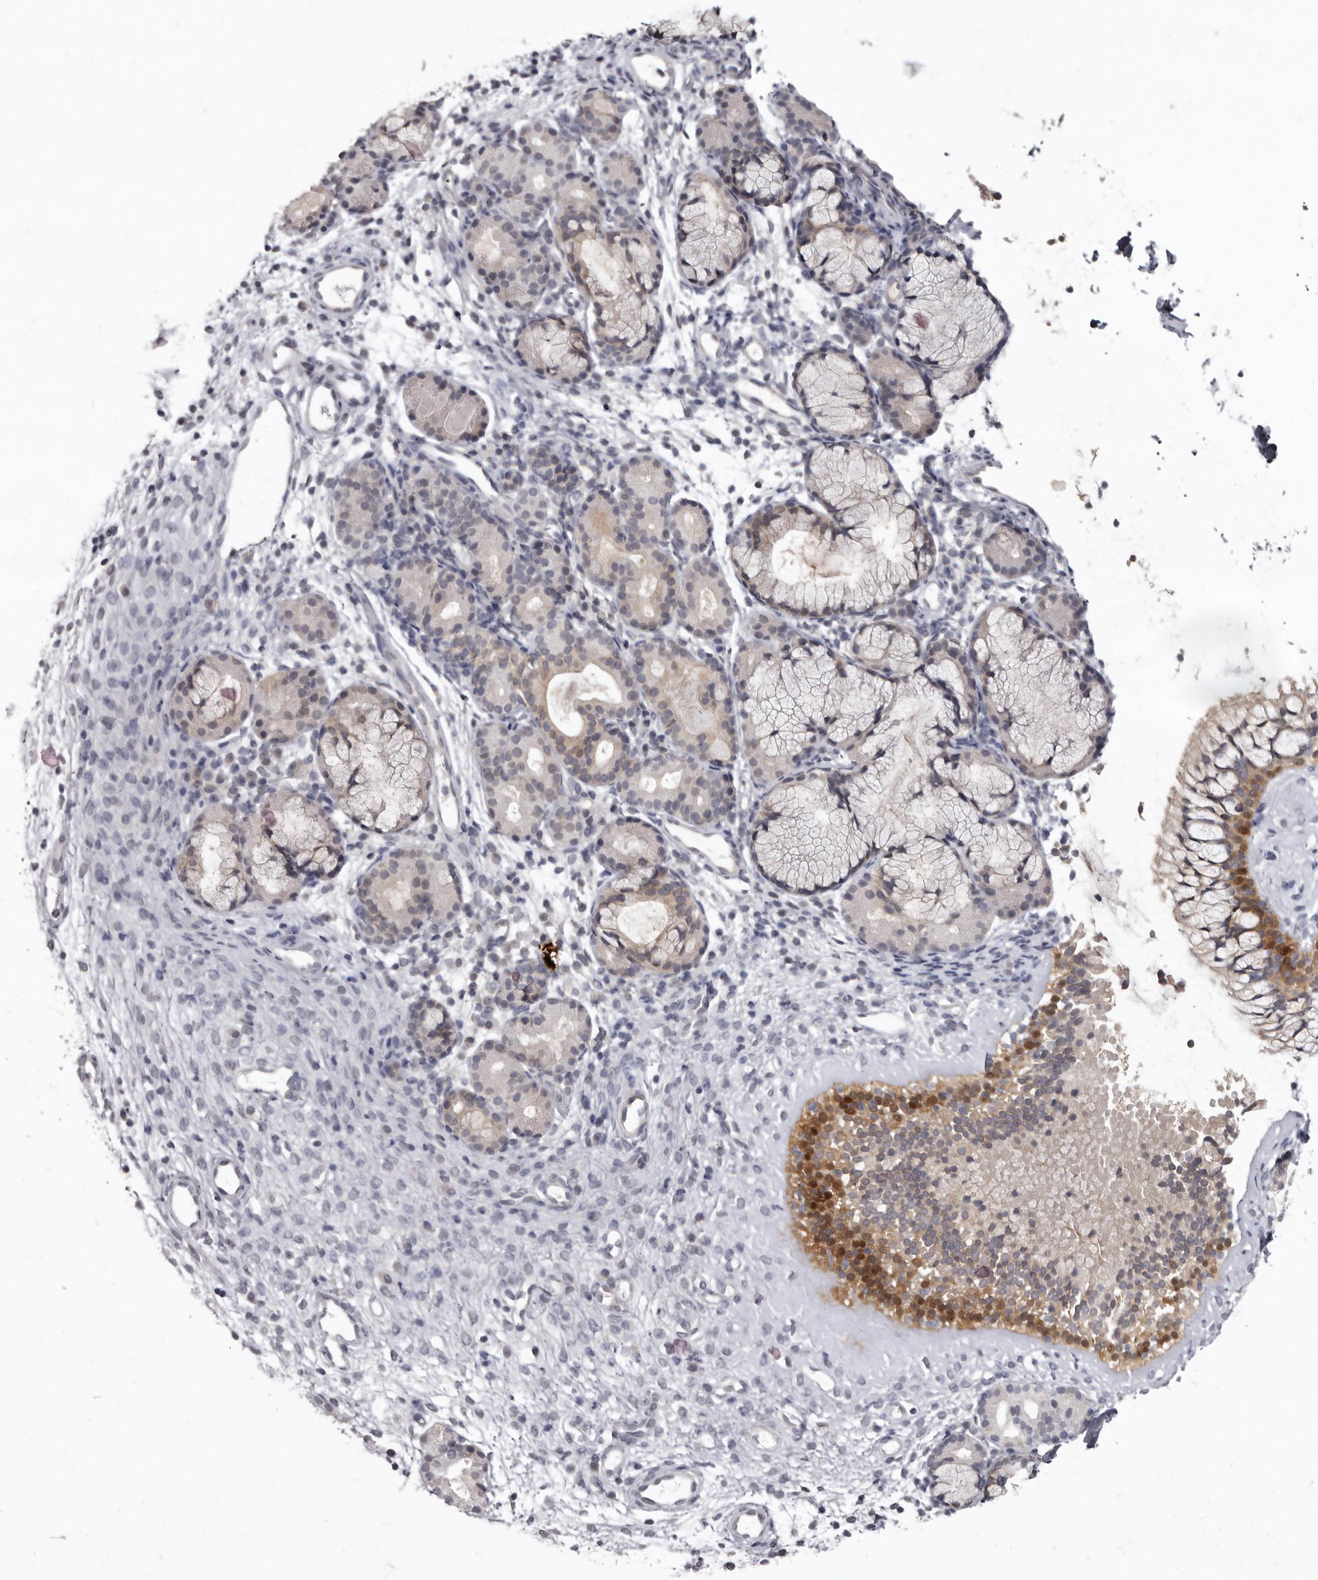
{"staining": {"intensity": "strong", "quantity": "25%-75%", "location": "cytoplasmic/membranous,nuclear"}, "tissue": "nasopharynx", "cell_type": "Respiratory epithelial cells", "image_type": "normal", "snomed": [{"axis": "morphology", "description": "Normal tissue, NOS"}, {"axis": "morphology", "description": "Inflammation, NOS"}, {"axis": "topography", "description": "Nasopharynx"}], "caption": "High-magnification brightfield microscopy of unremarkable nasopharynx stained with DAB (brown) and counterstained with hematoxylin (blue). respiratory epithelial cells exhibit strong cytoplasmic/membranous,nuclear positivity is present in about25%-75% of cells.", "gene": "SULT1E1", "patient": {"sex": "female", "age": 19}}